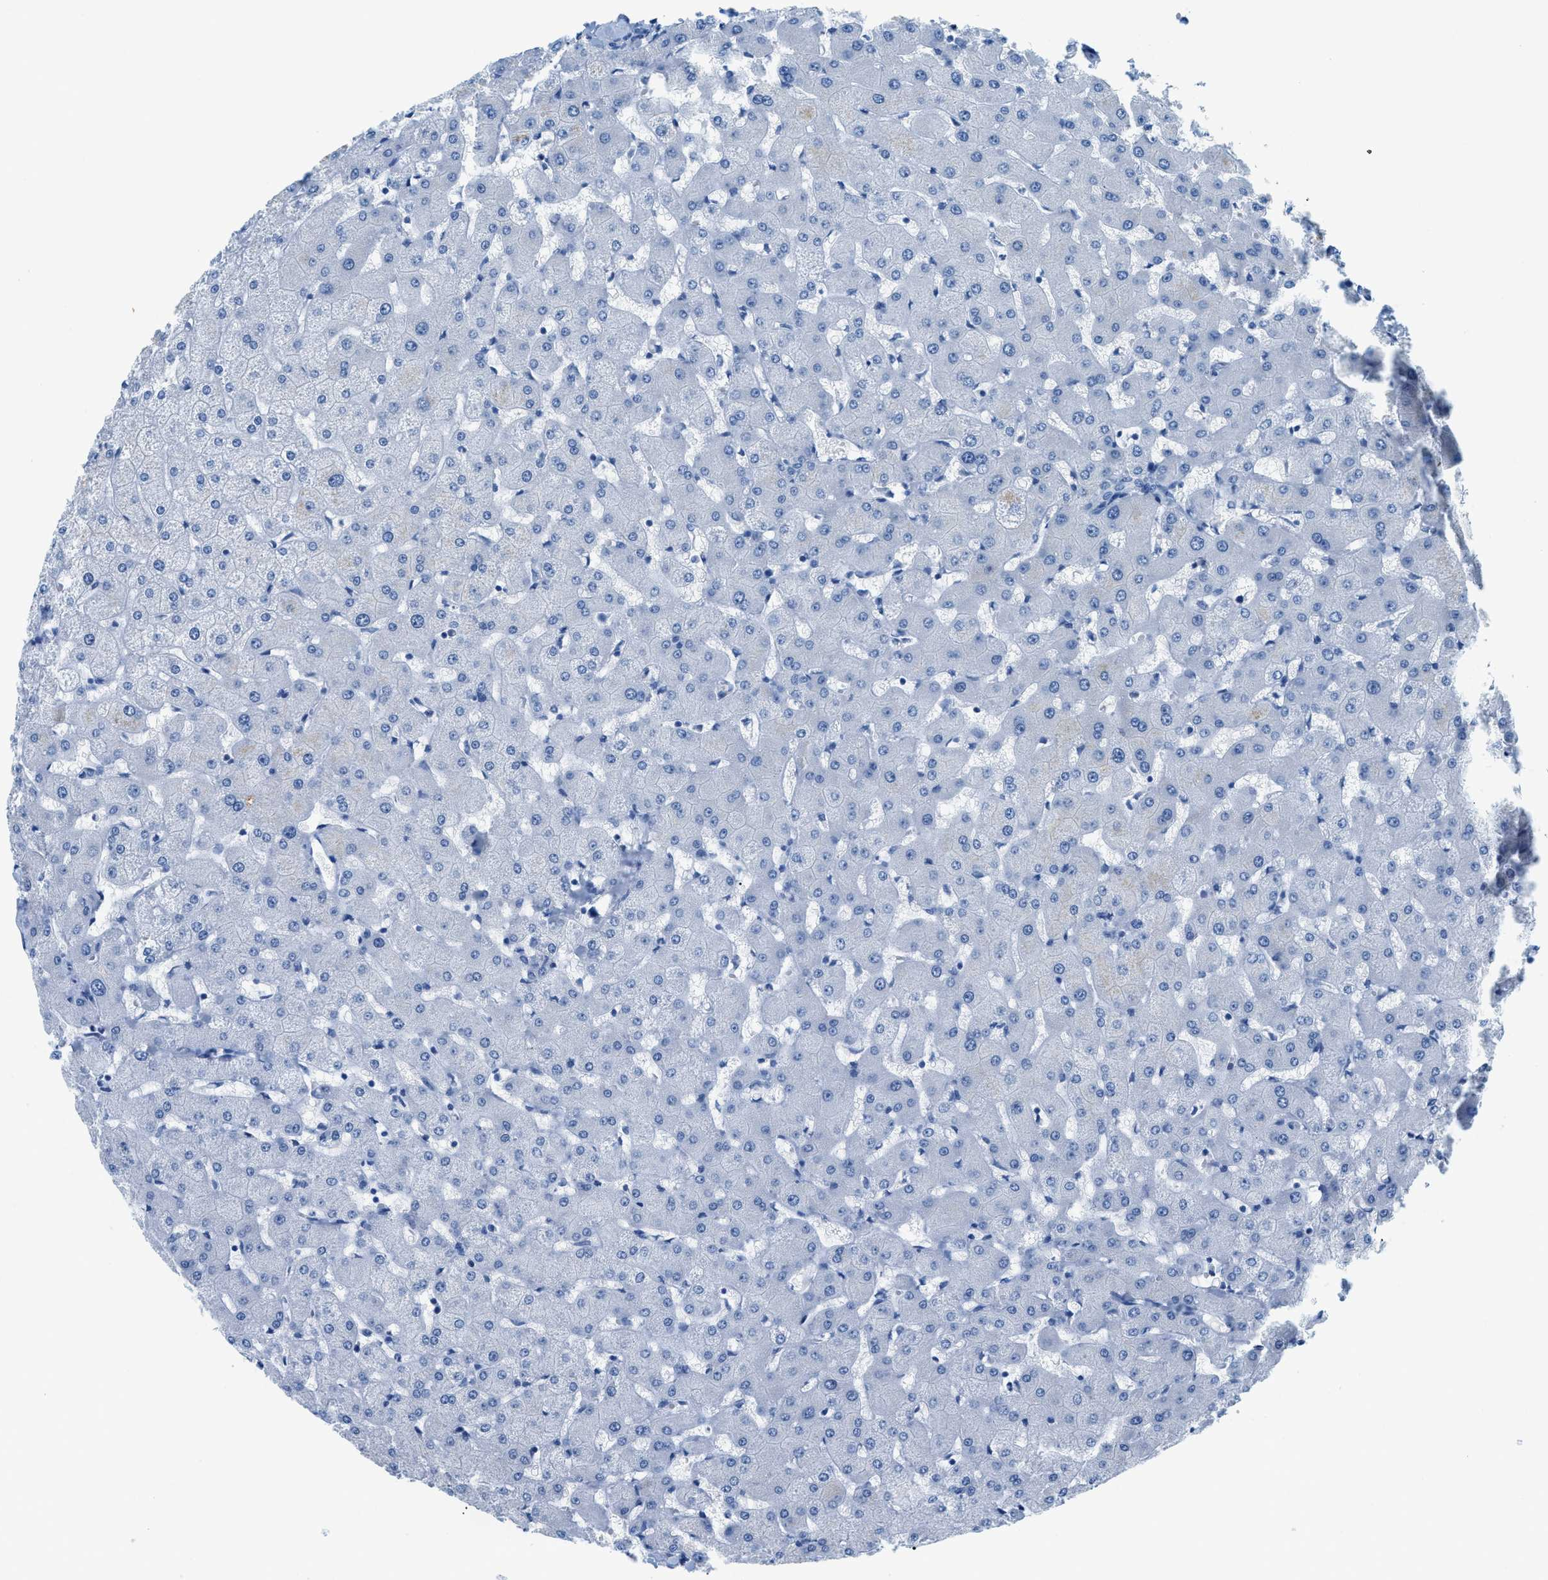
{"staining": {"intensity": "negative", "quantity": "none", "location": "none"}, "tissue": "liver", "cell_type": "Cholangiocytes", "image_type": "normal", "snomed": [{"axis": "morphology", "description": "Normal tissue, NOS"}, {"axis": "topography", "description": "Liver"}], "caption": "This image is of normal liver stained with IHC to label a protein in brown with the nuclei are counter-stained blue. There is no positivity in cholangiocytes. The staining was performed using DAB (3,3'-diaminobenzidine) to visualize the protein expression in brown, while the nuclei were stained in blue with hematoxylin (Magnification: 20x).", "gene": "TPSAB1", "patient": {"sex": "female", "age": 63}}